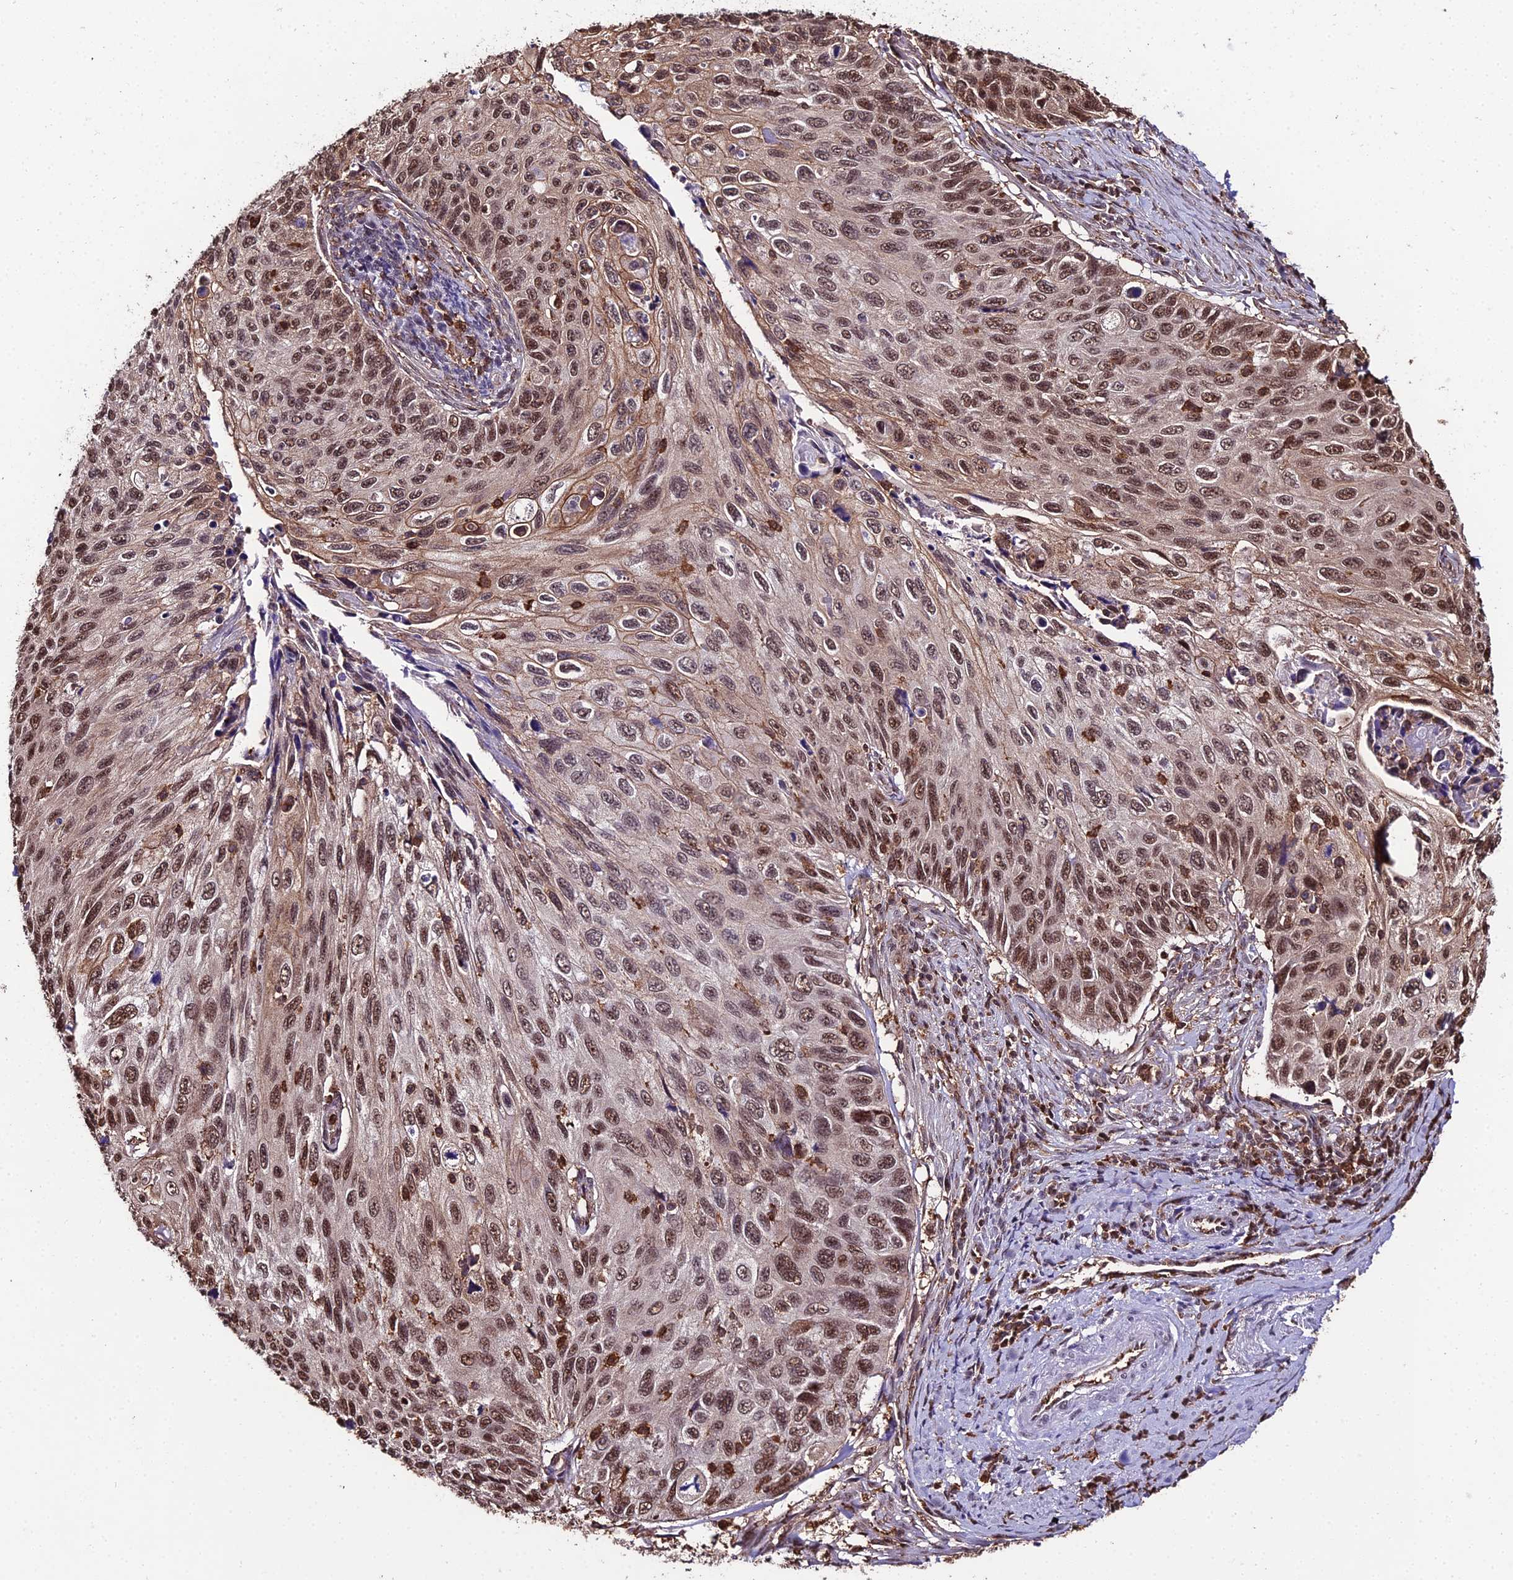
{"staining": {"intensity": "moderate", "quantity": ">75%", "location": "nuclear"}, "tissue": "cervical cancer", "cell_type": "Tumor cells", "image_type": "cancer", "snomed": [{"axis": "morphology", "description": "Squamous cell carcinoma, NOS"}, {"axis": "topography", "description": "Cervix"}], "caption": "This histopathology image reveals immunohistochemistry (IHC) staining of cervical cancer, with medium moderate nuclear staining in approximately >75% of tumor cells.", "gene": "PPP4C", "patient": {"sex": "female", "age": 70}}